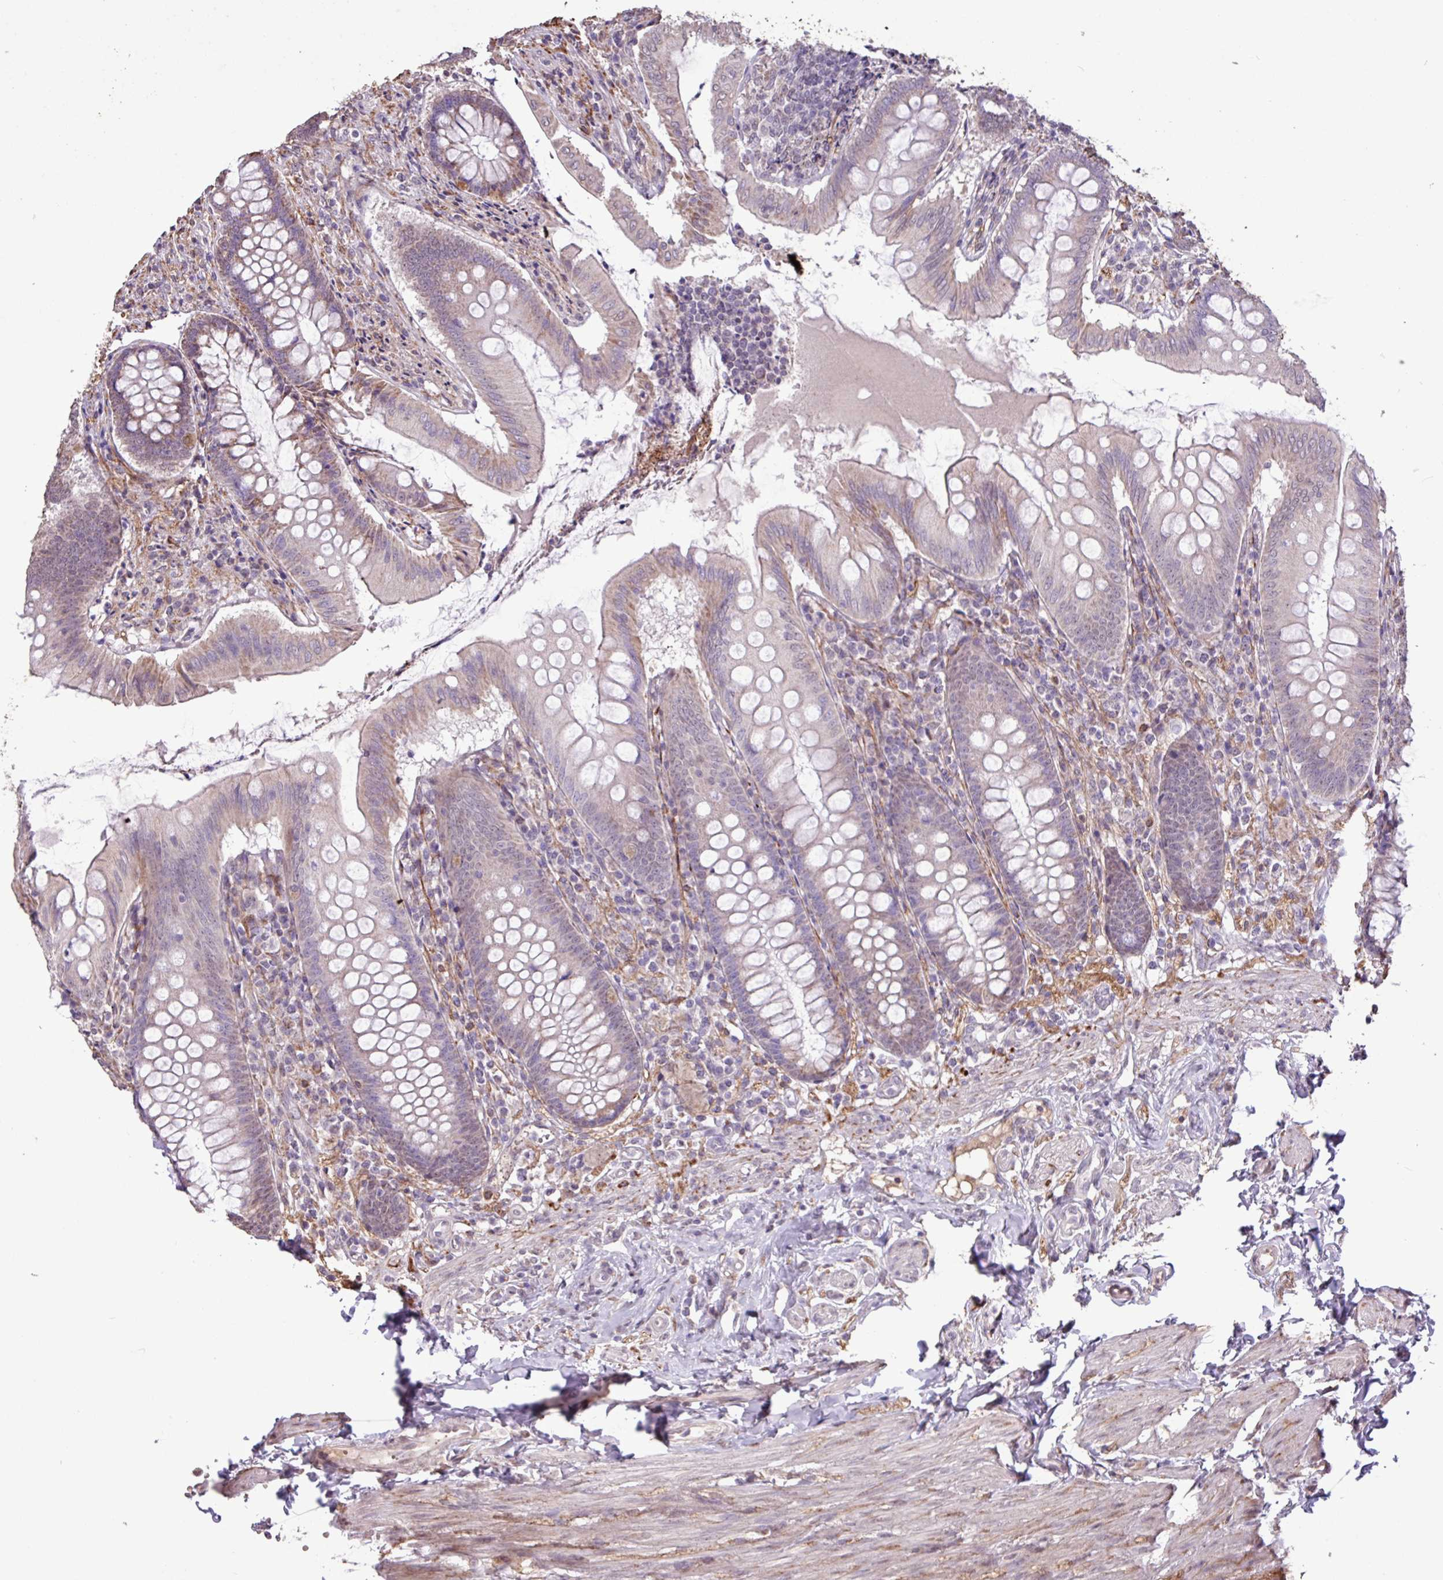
{"staining": {"intensity": "weak", "quantity": "25%-75%", "location": "cytoplasmic/membranous"}, "tissue": "appendix", "cell_type": "Glandular cells", "image_type": "normal", "snomed": [{"axis": "morphology", "description": "Normal tissue, NOS"}, {"axis": "topography", "description": "Appendix"}], "caption": "About 25%-75% of glandular cells in normal human appendix show weak cytoplasmic/membranous protein staining as visualized by brown immunohistochemical staining.", "gene": "L3MBTL3", "patient": {"sex": "female", "age": 51}}